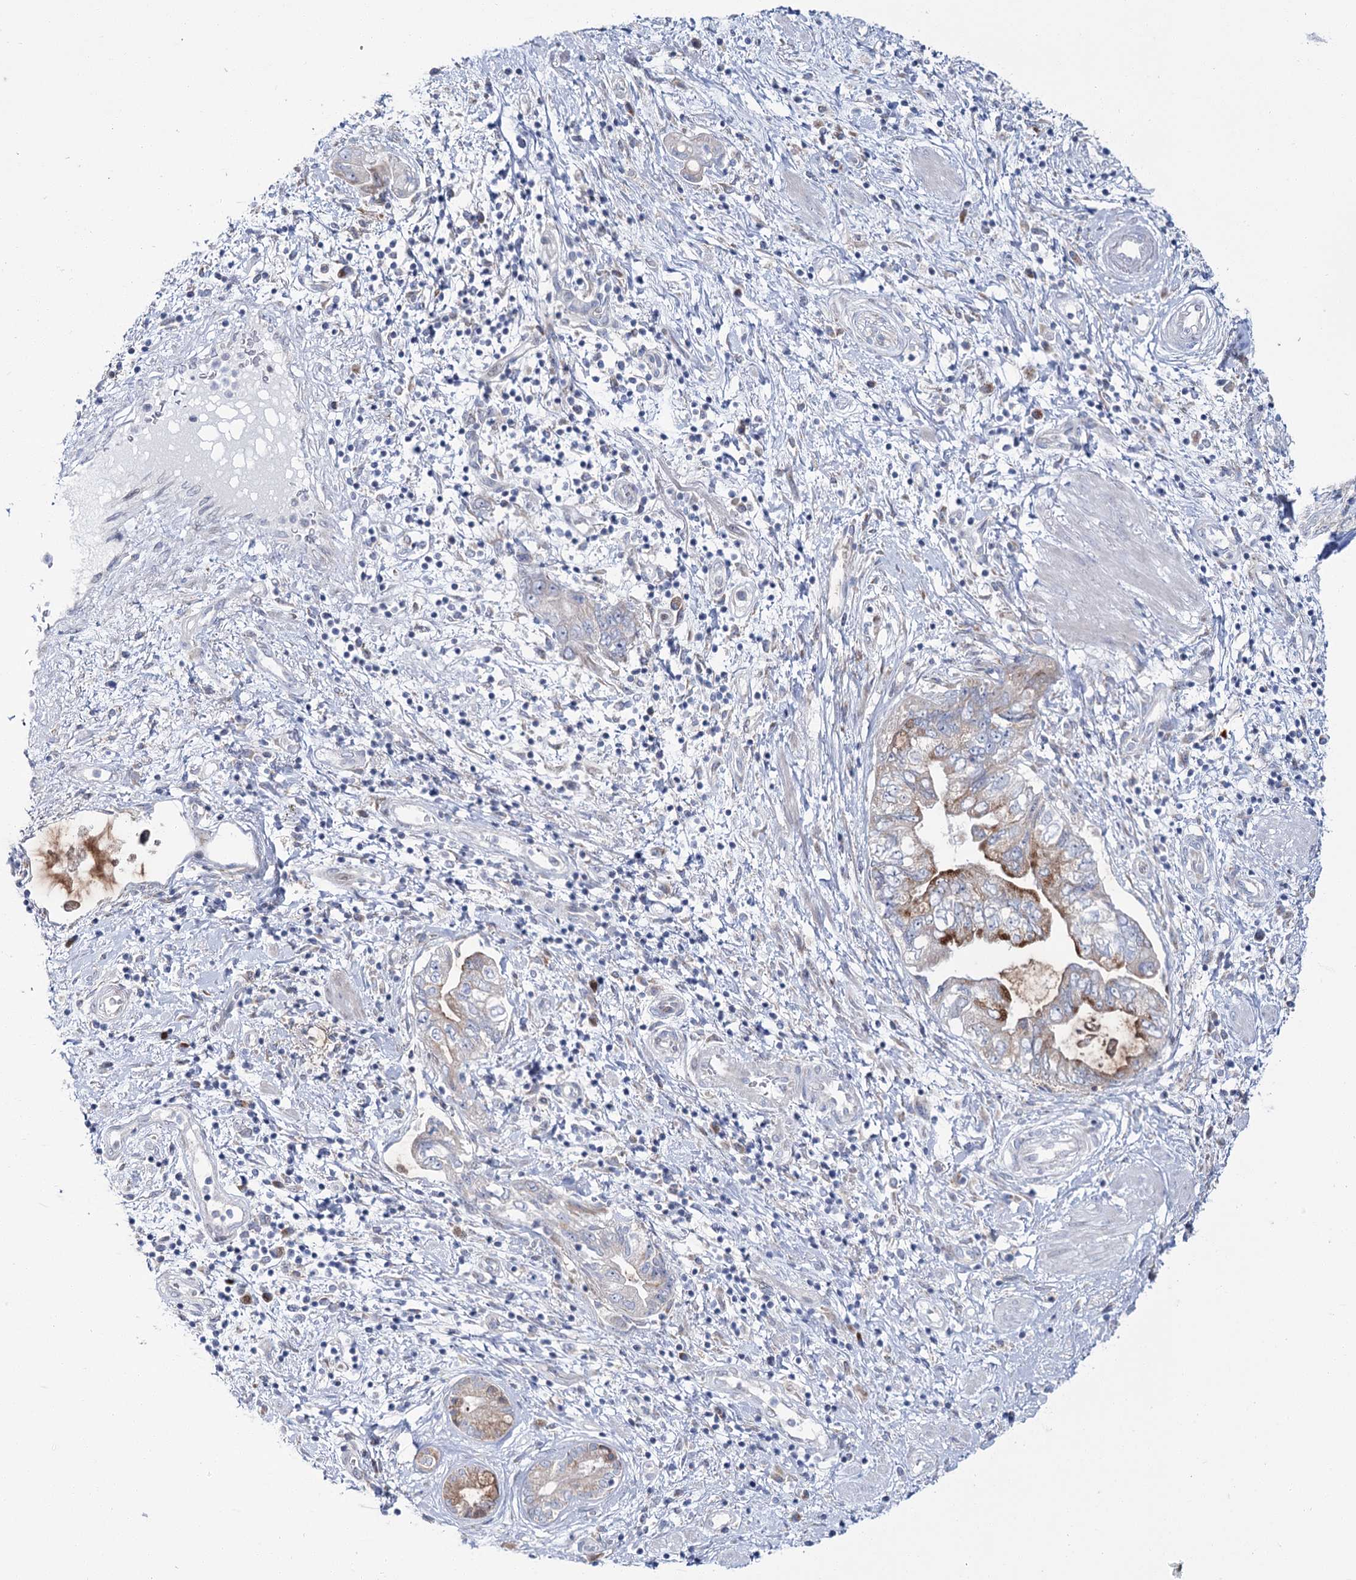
{"staining": {"intensity": "moderate", "quantity": "<25%", "location": "cytoplasmic/membranous"}, "tissue": "pancreatic cancer", "cell_type": "Tumor cells", "image_type": "cancer", "snomed": [{"axis": "morphology", "description": "Adenocarcinoma, NOS"}, {"axis": "topography", "description": "Pancreas"}], "caption": "Pancreatic adenocarcinoma tissue demonstrates moderate cytoplasmic/membranous expression in approximately <25% of tumor cells (DAB (3,3'-diaminobenzidine) IHC with brightfield microscopy, high magnification).", "gene": "CPLANE1", "patient": {"sex": "female", "age": 73}}